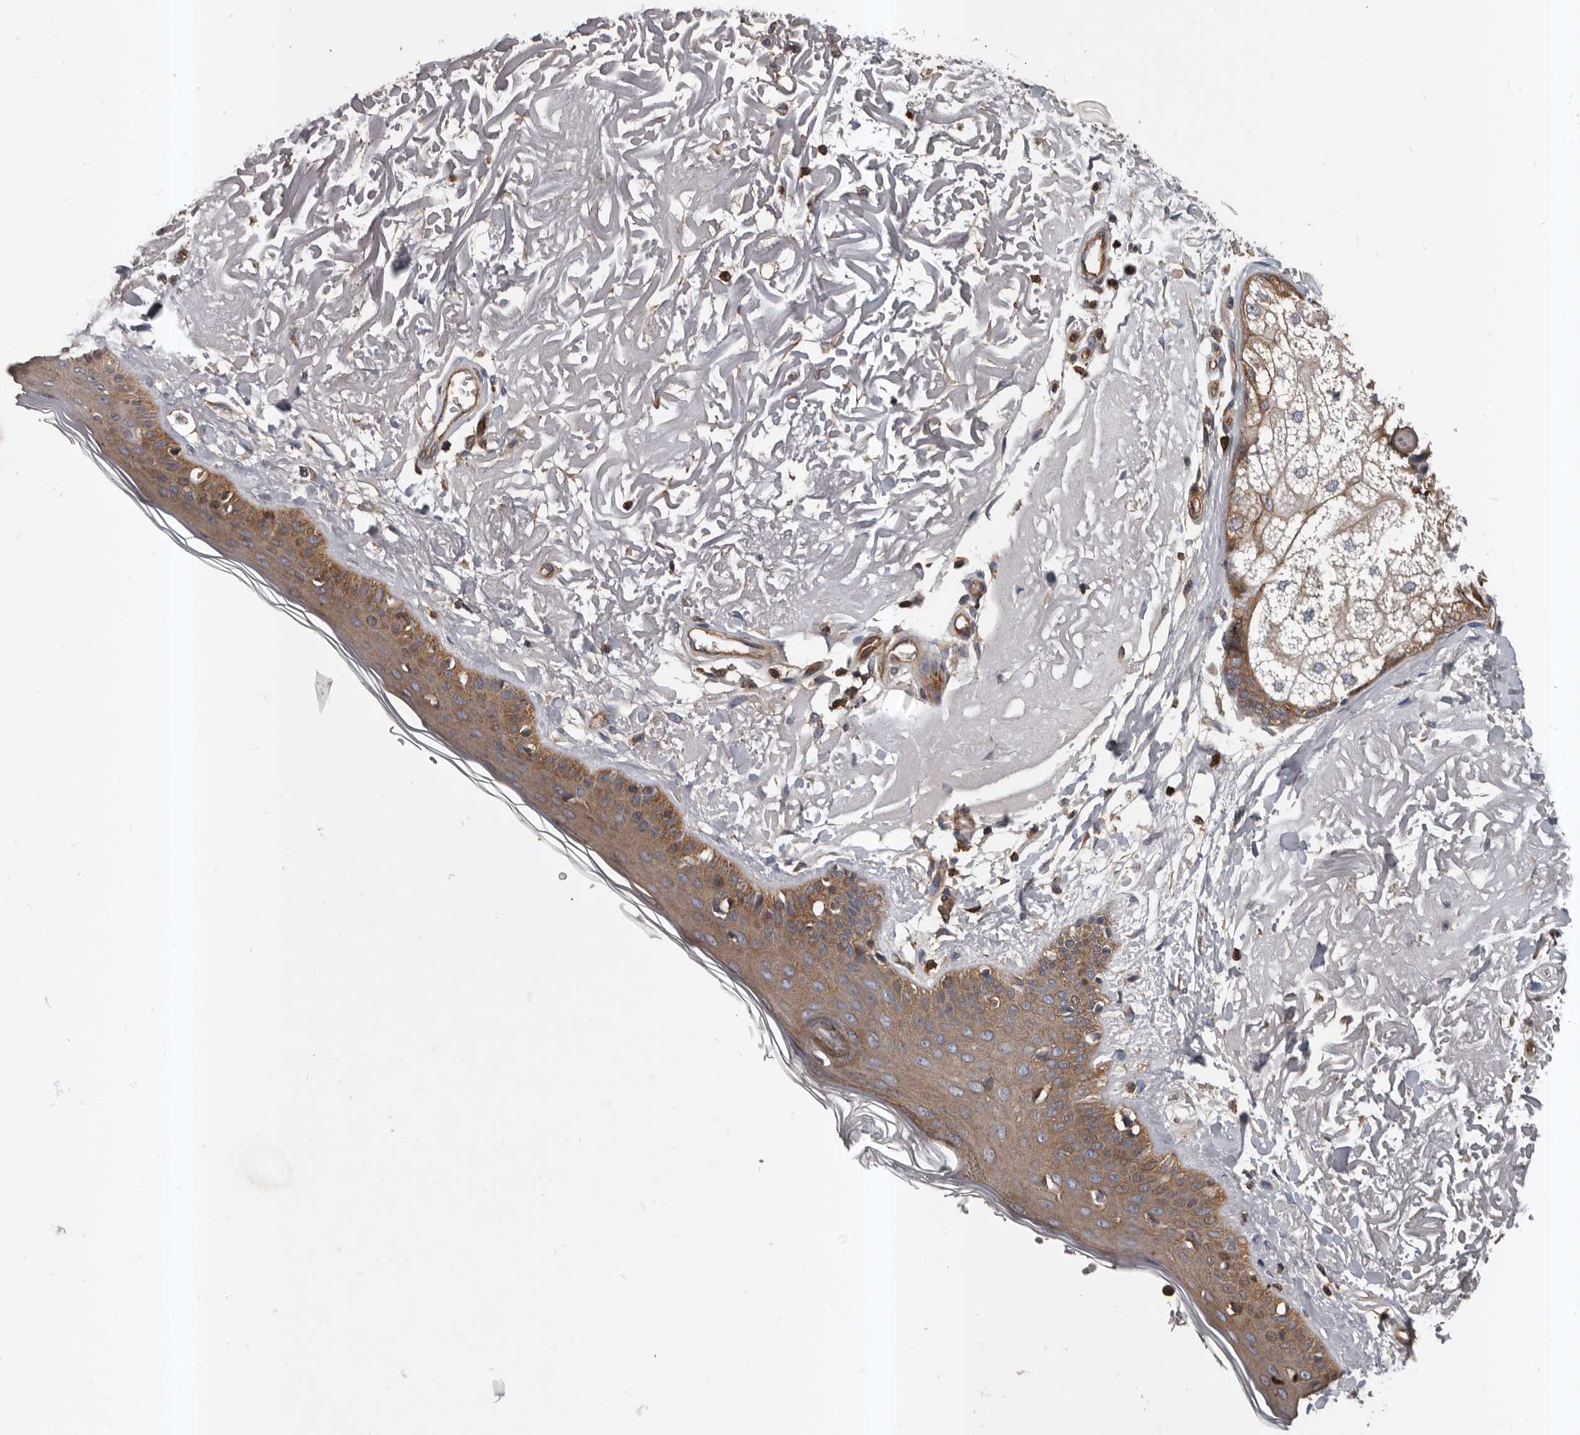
{"staining": {"intensity": "moderate", "quantity": "25%-75%", "location": "cytoplasmic/membranous"}, "tissue": "skin", "cell_type": "Fibroblasts", "image_type": "normal", "snomed": [{"axis": "morphology", "description": "Normal tissue, NOS"}, {"axis": "topography", "description": "Skin"}, {"axis": "topography", "description": "Skeletal muscle"}], "caption": "A brown stain highlights moderate cytoplasmic/membranous positivity of a protein in fibroblasts of unremarkable human skin.", "gene": "PNRC2", "patient": {"sex": "male", "age": 83}}